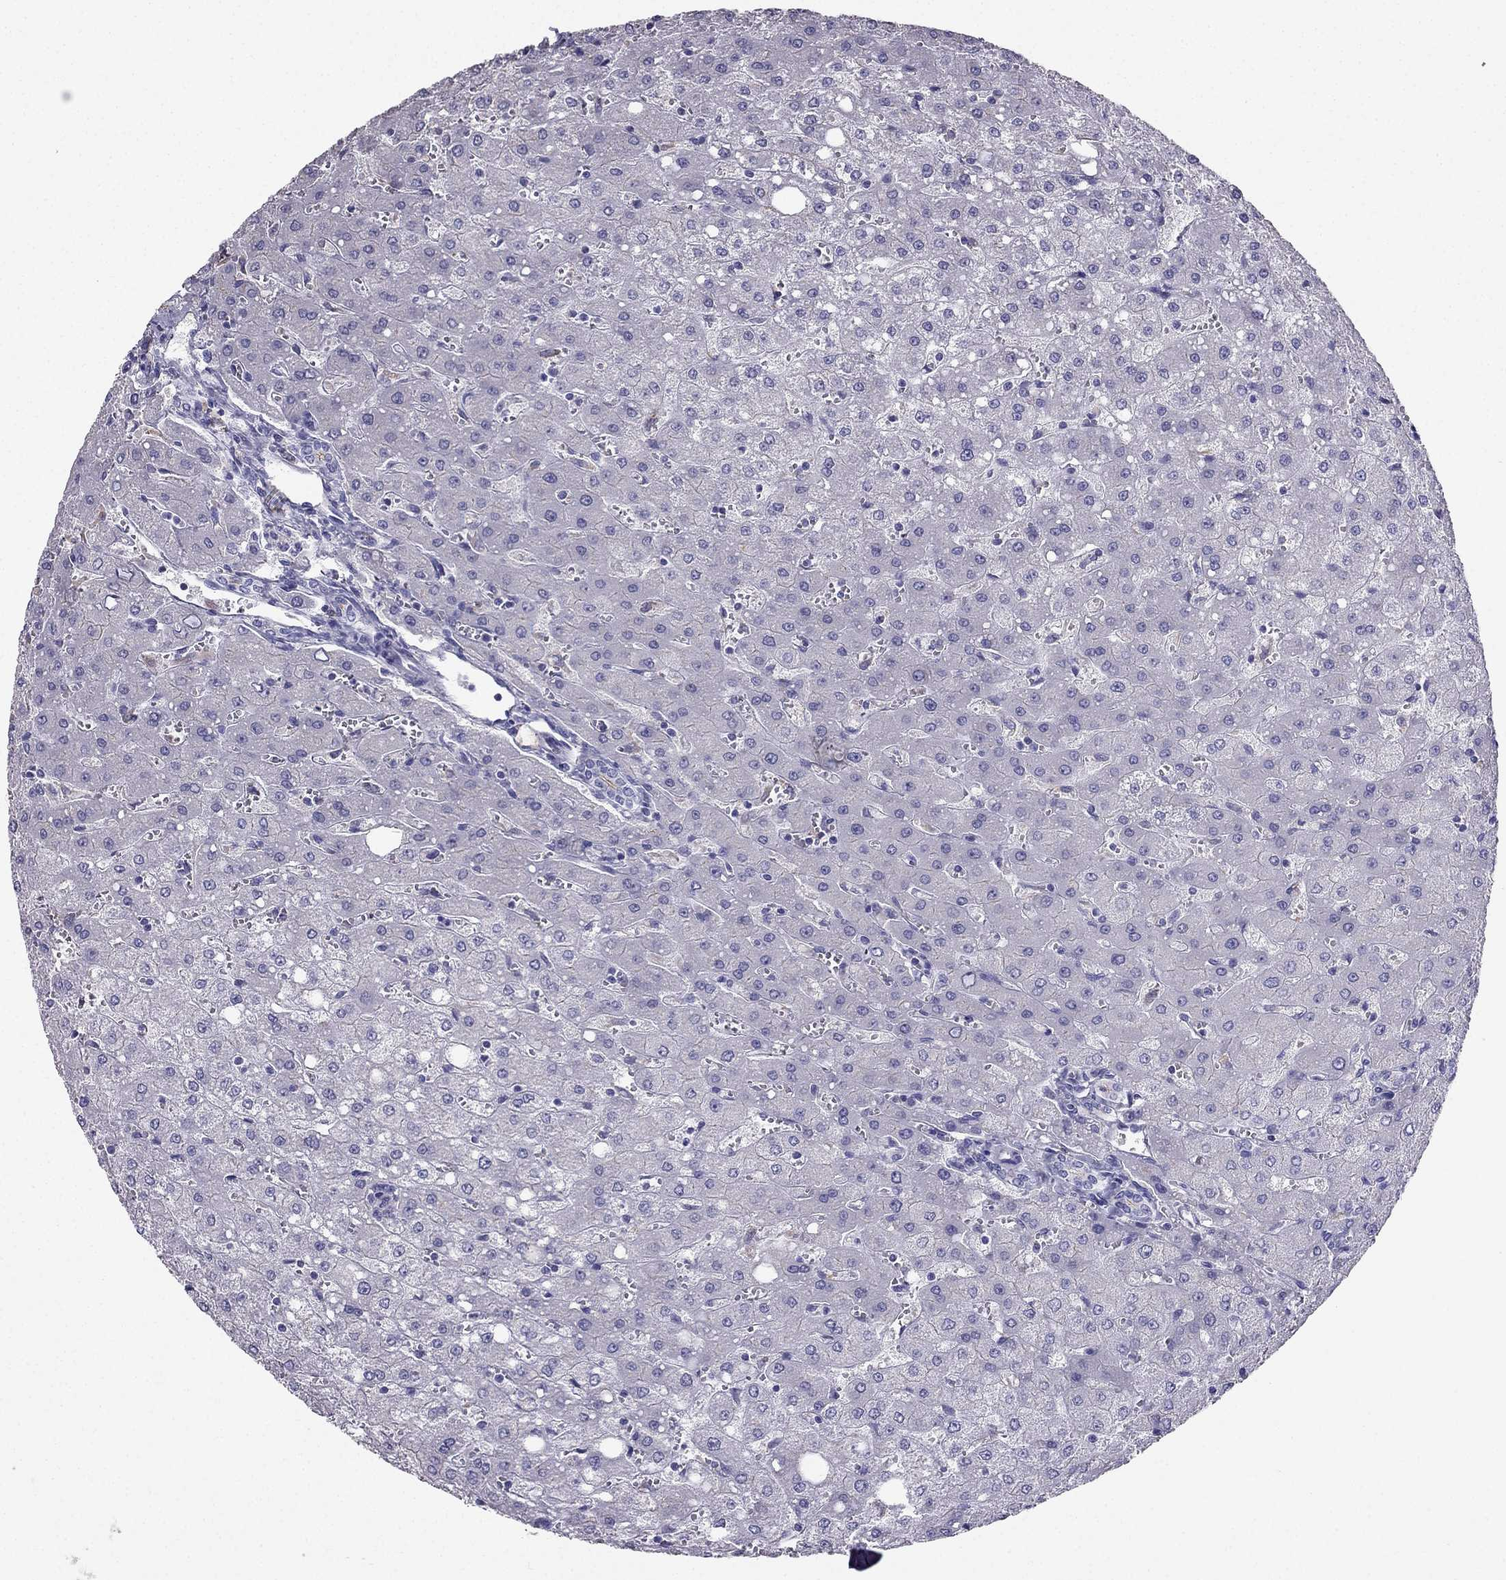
{"staining": {"intensity": "negative", "quantity": "none", "location": "none"}, "tissue": "liver", "cell_type": "Cholangiocytes", "image_type": "normal", "snomed": [{"axis": "morphology", "description": "Normal tissue, NOS"}, {"axis": "topography", "description": "Liver"}], "caption": "The photomicrograph reveals no significant expression in cholangiocytes of liver. (Immunohistochemistry (ihc), brightfield microscopy, high magnification).", "gene": "PTH", "patient": {"sex": "female", "age": 53}}